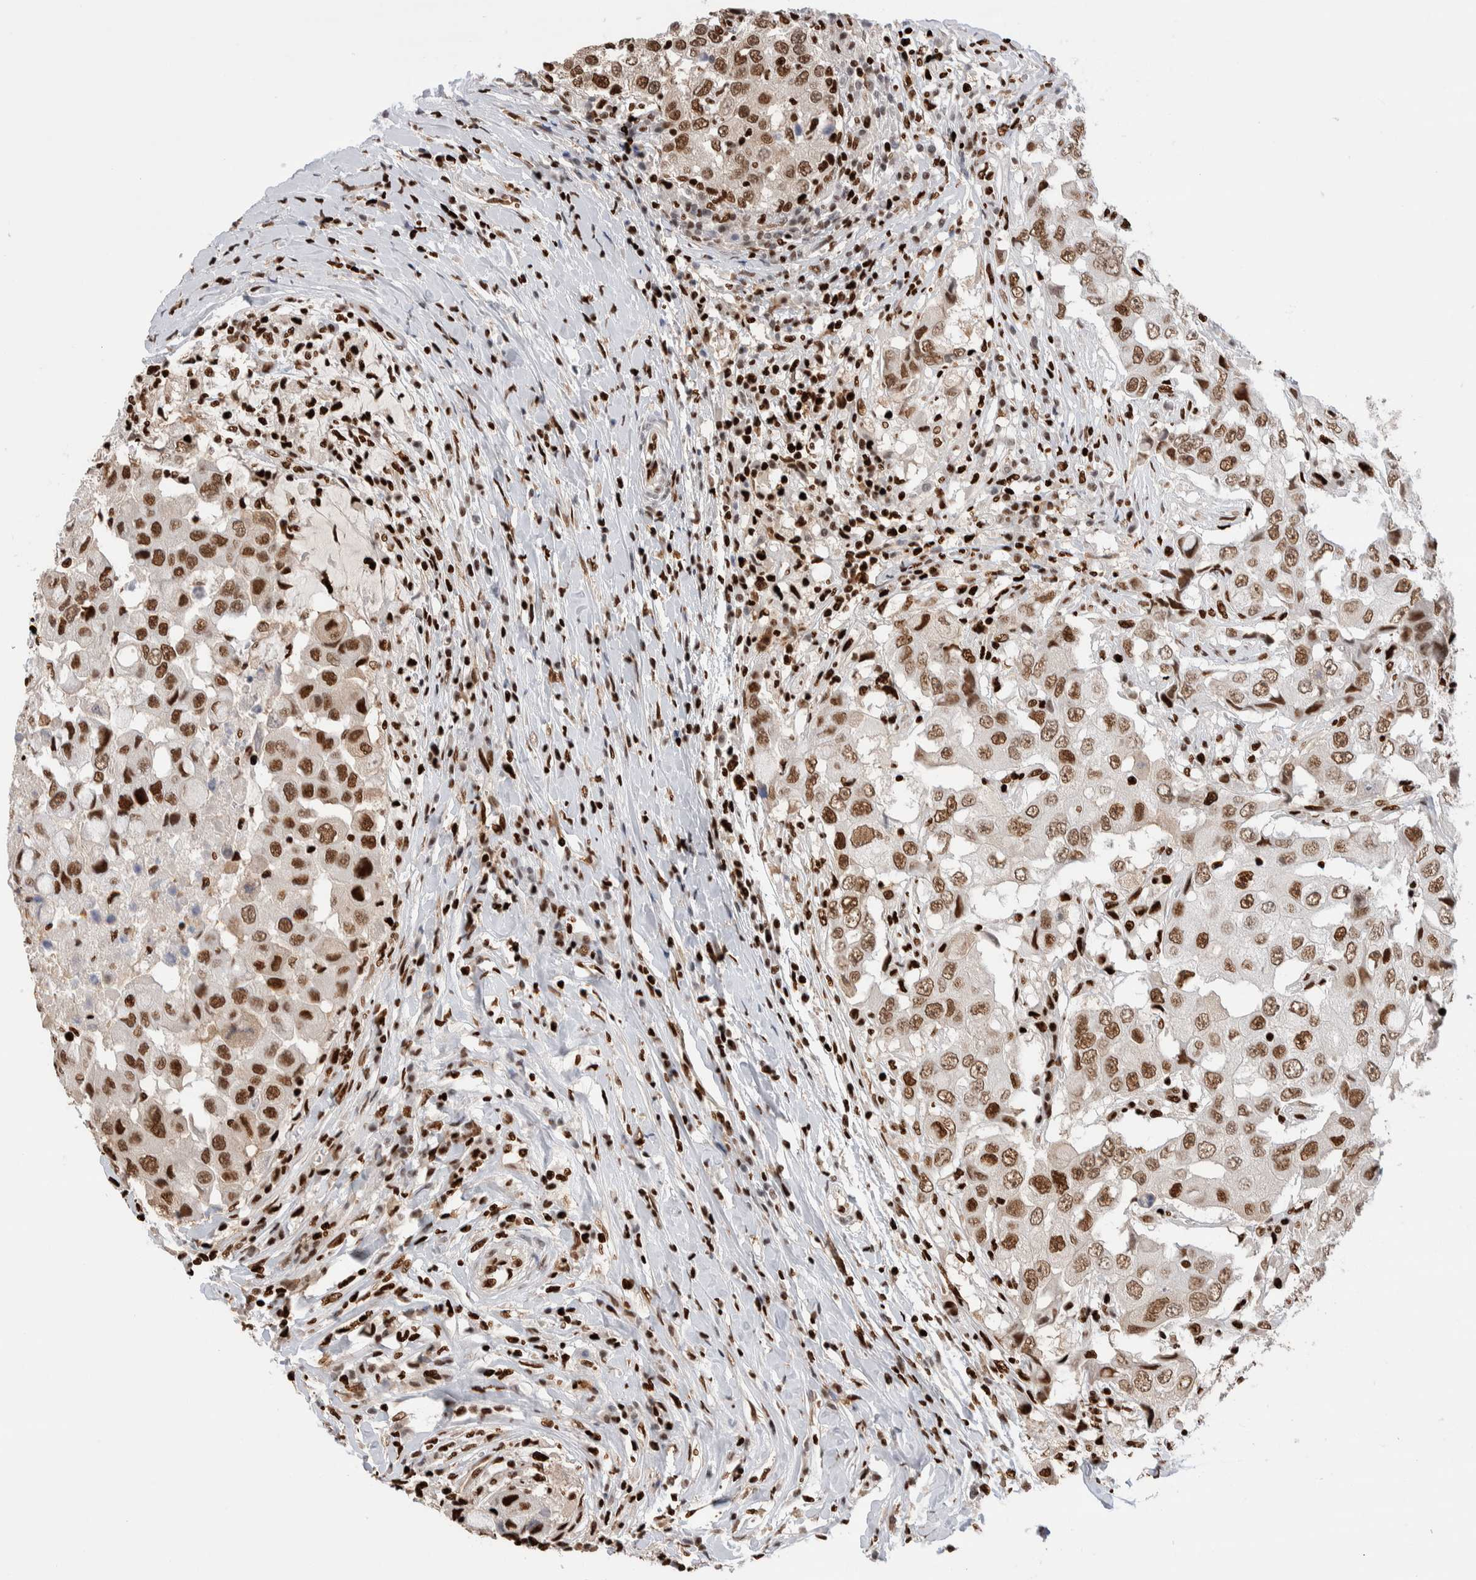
{"staining": {"intensity": "strong", "quantity": ">75%", "location": "nuclear"}, "tissue": "breast cancer", "cell_type": "Tumor cells", "image_type": "cancer", "snomed": [{"axis": "morphology", "description": "Duct carcinoma"}, {"axis": "topography", "description": "Breast"}], "caption": "Approximately >75% of tumor cells in breast cancer (infiltrating ductal carcinoma) show strong nuclear protein staining as visualized by brown immunohistochemical staining.", "gene": "RNASEK-C17orf49", "patient": {"sex": "female", "age": 27}}